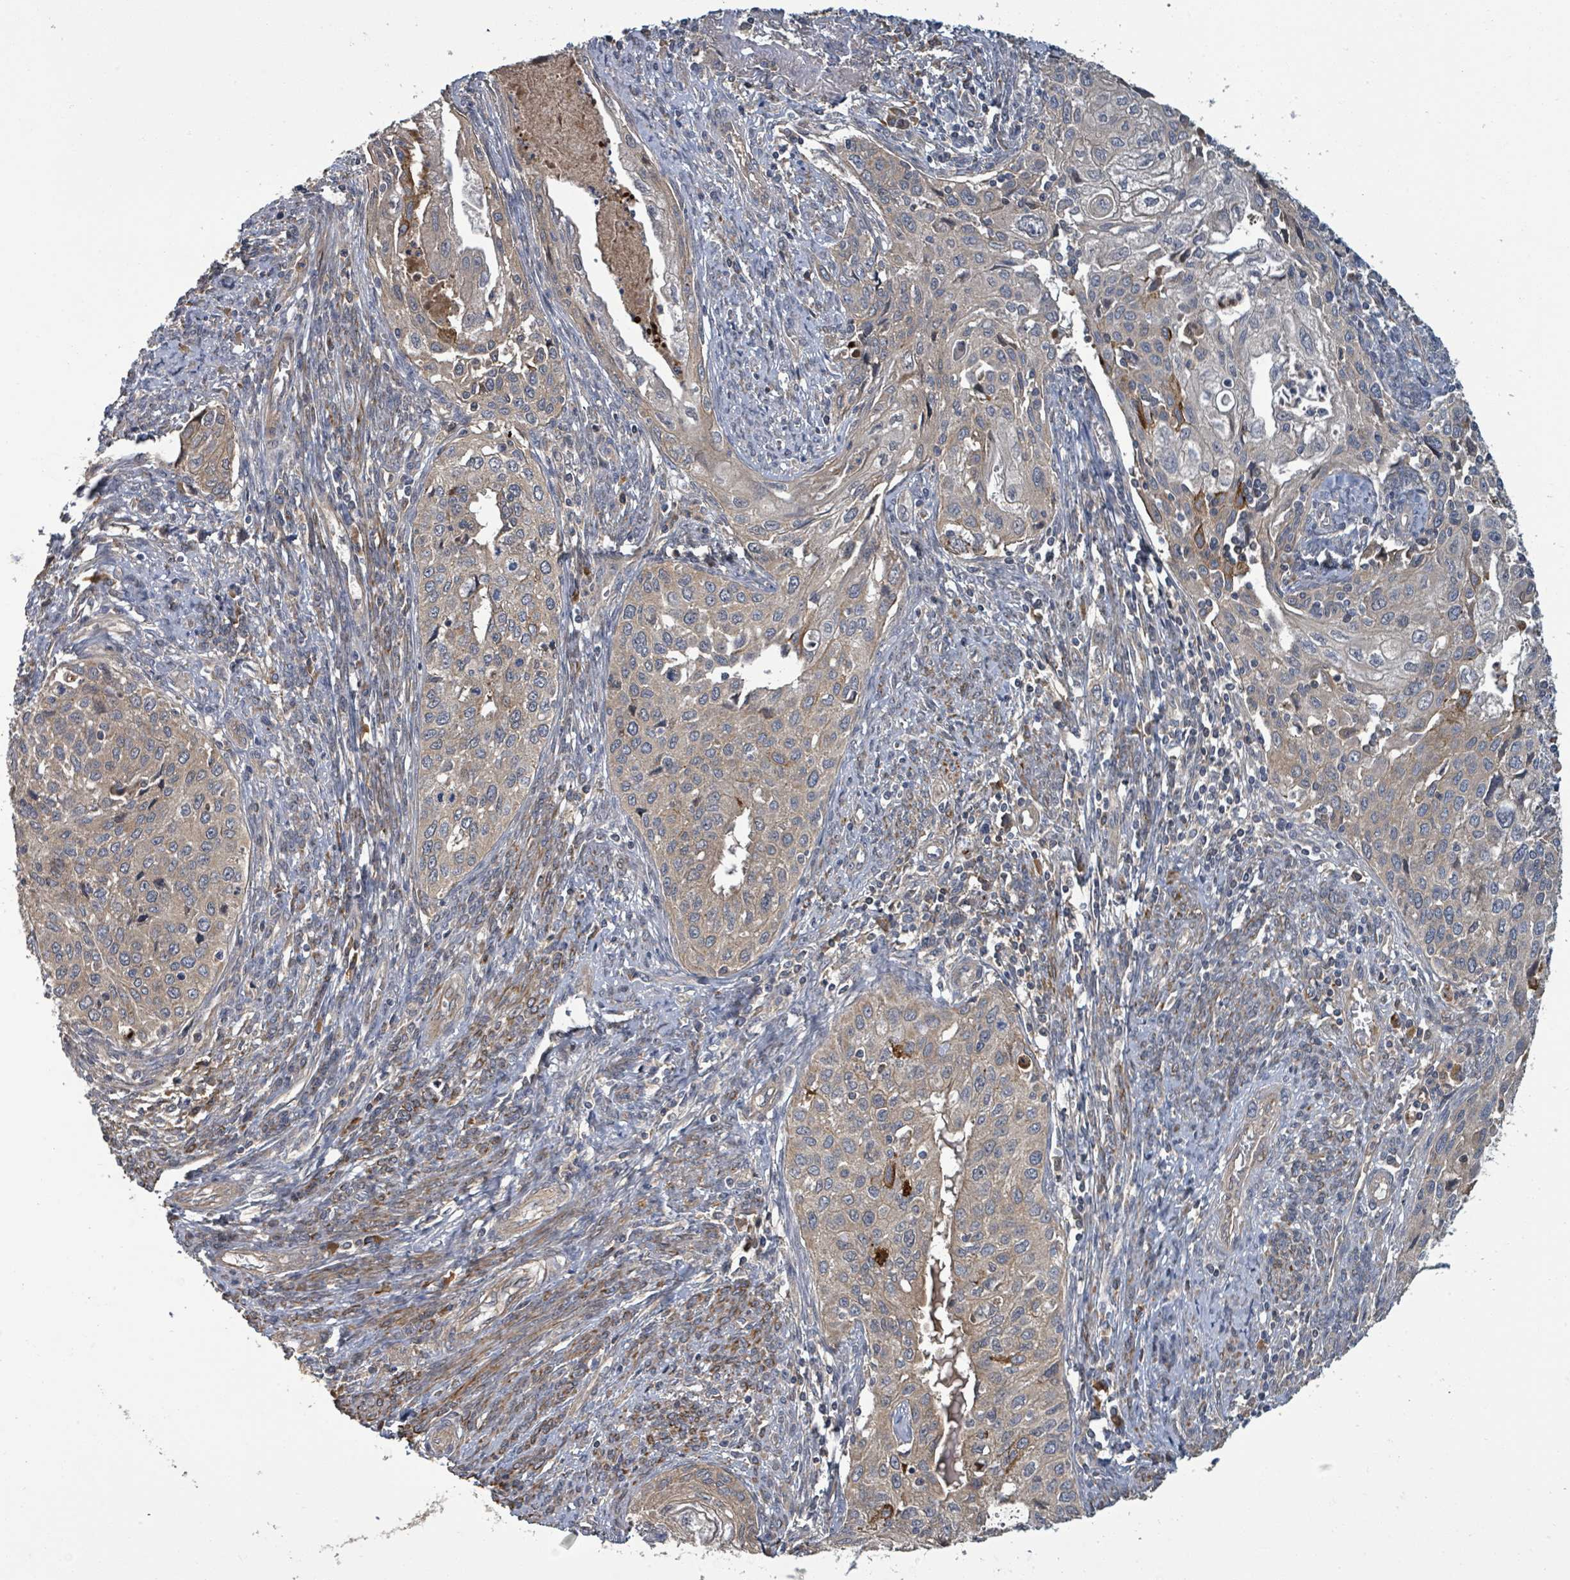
{"staining": {"intensity": "weak", "quantity": "<25%", "location": "cytoplasmic/membranous"}, "tissue": "cervical cancer", "cell_type": "Tumor cells", "image_type": "cancer", "snomed": [{"axis": "morphology", "description": "Squamous cell carcinoma, NOS"}, {"axis": "topography", "description": "Cervix"}], "caption": "Immunohistochemistry (IHC) of human cervical cancer reveals no expression in tumor cells. (Brightfield microscopy of DAB (3,3'-diaminobenzidine) immunohistochemistry (IHC) at high magnification).", "gene": "STARD4", "patient": {"sex": "female", "age": 67}}